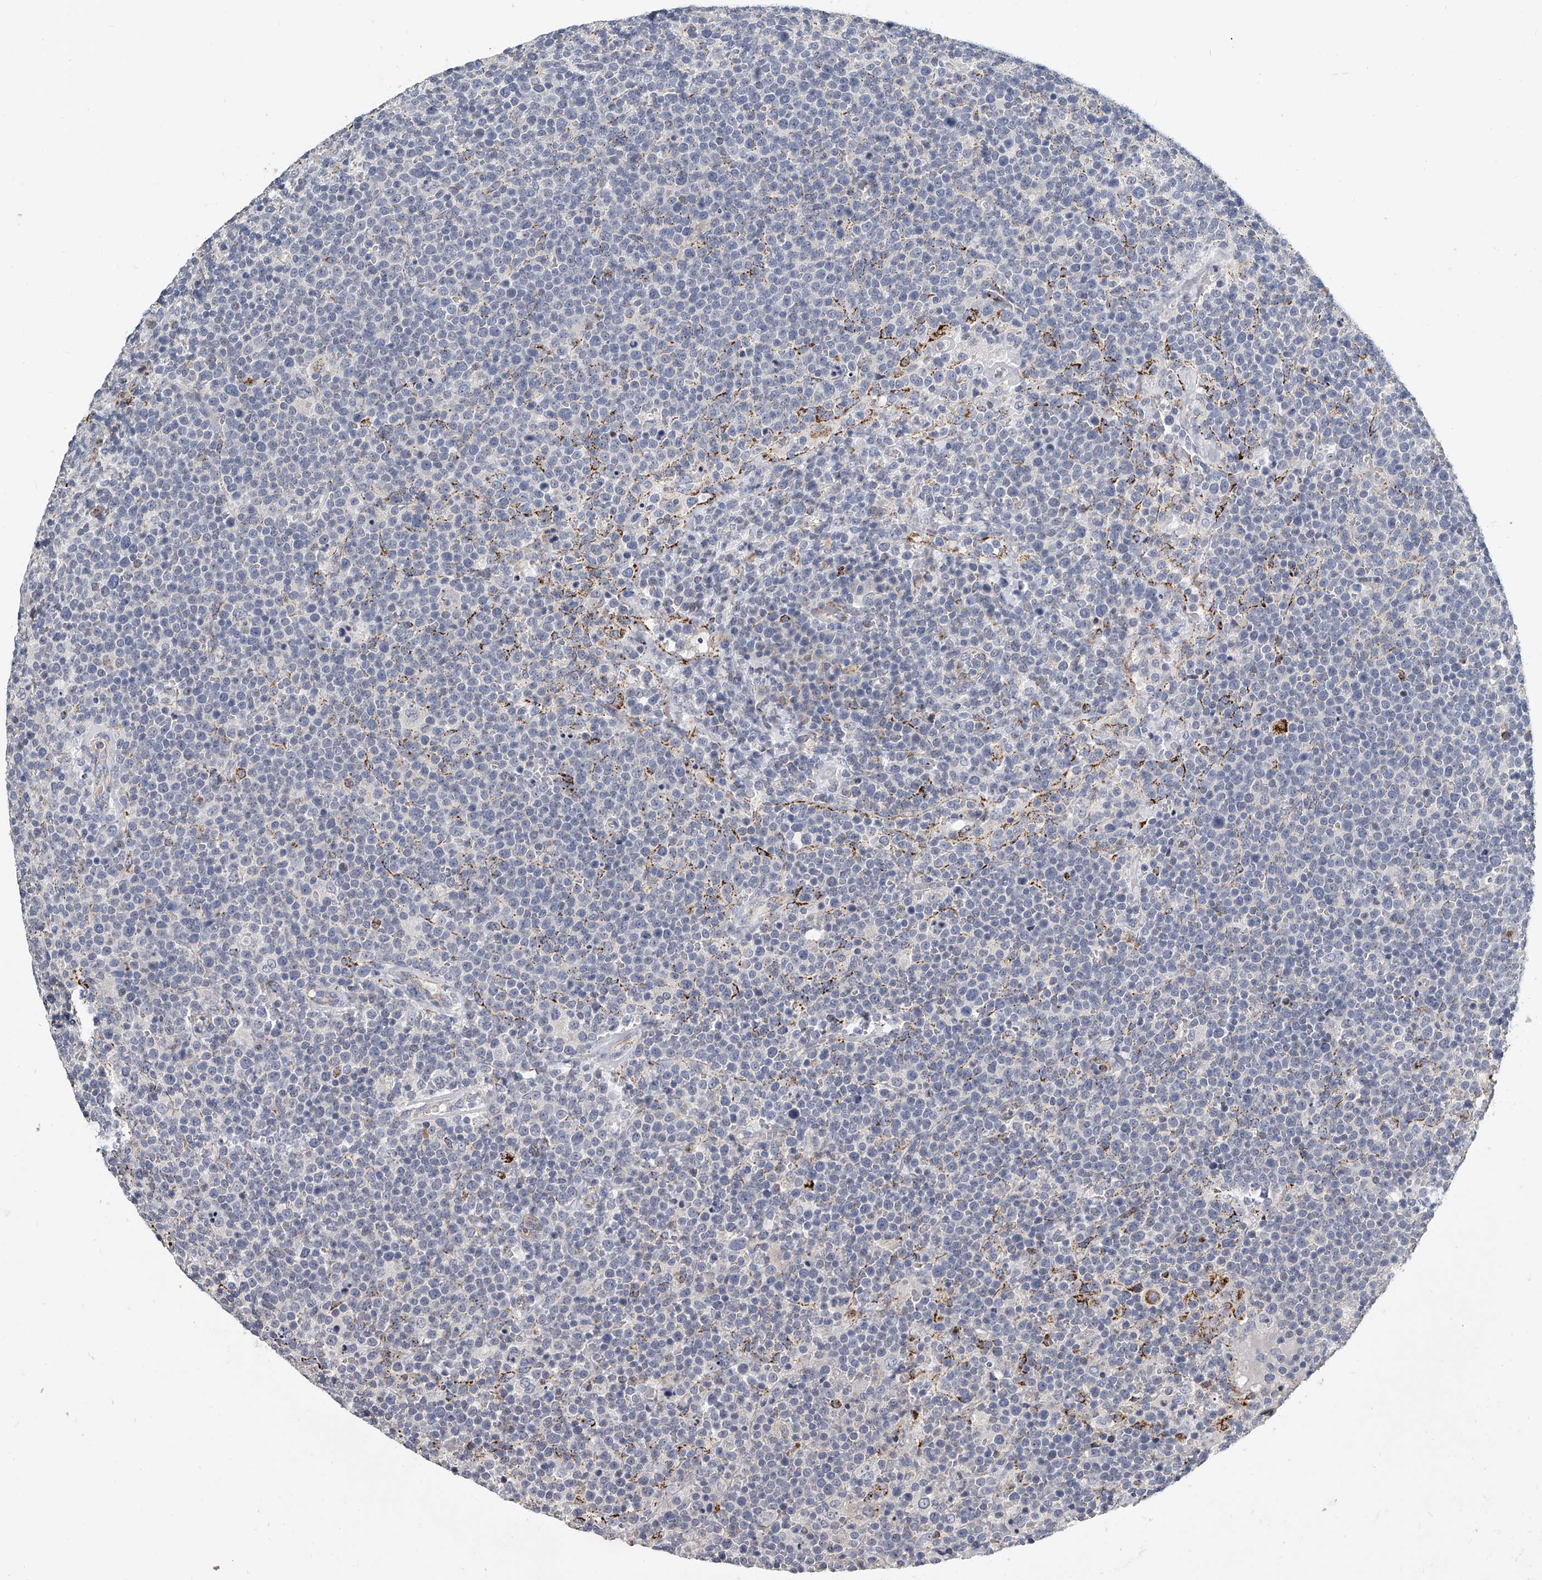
{"staining": {"intensity": "negative", "quantity": "none", "location": "none"}, "tissue": "lymphoma", "cell_type": "Tumor cells", "image_type": "cancer", "snomed": [{"axis": "morphology", "description": "Malignant lymphoma, non-Hodgkin's type, High grade"}, {"axis": "topography", "description": "Lymph node"}], "caption": "Tumor cells show no significant protein expression in lymphoma.", "gene": "KLHL7", "patient": {"sex": "male", "age": 61}}